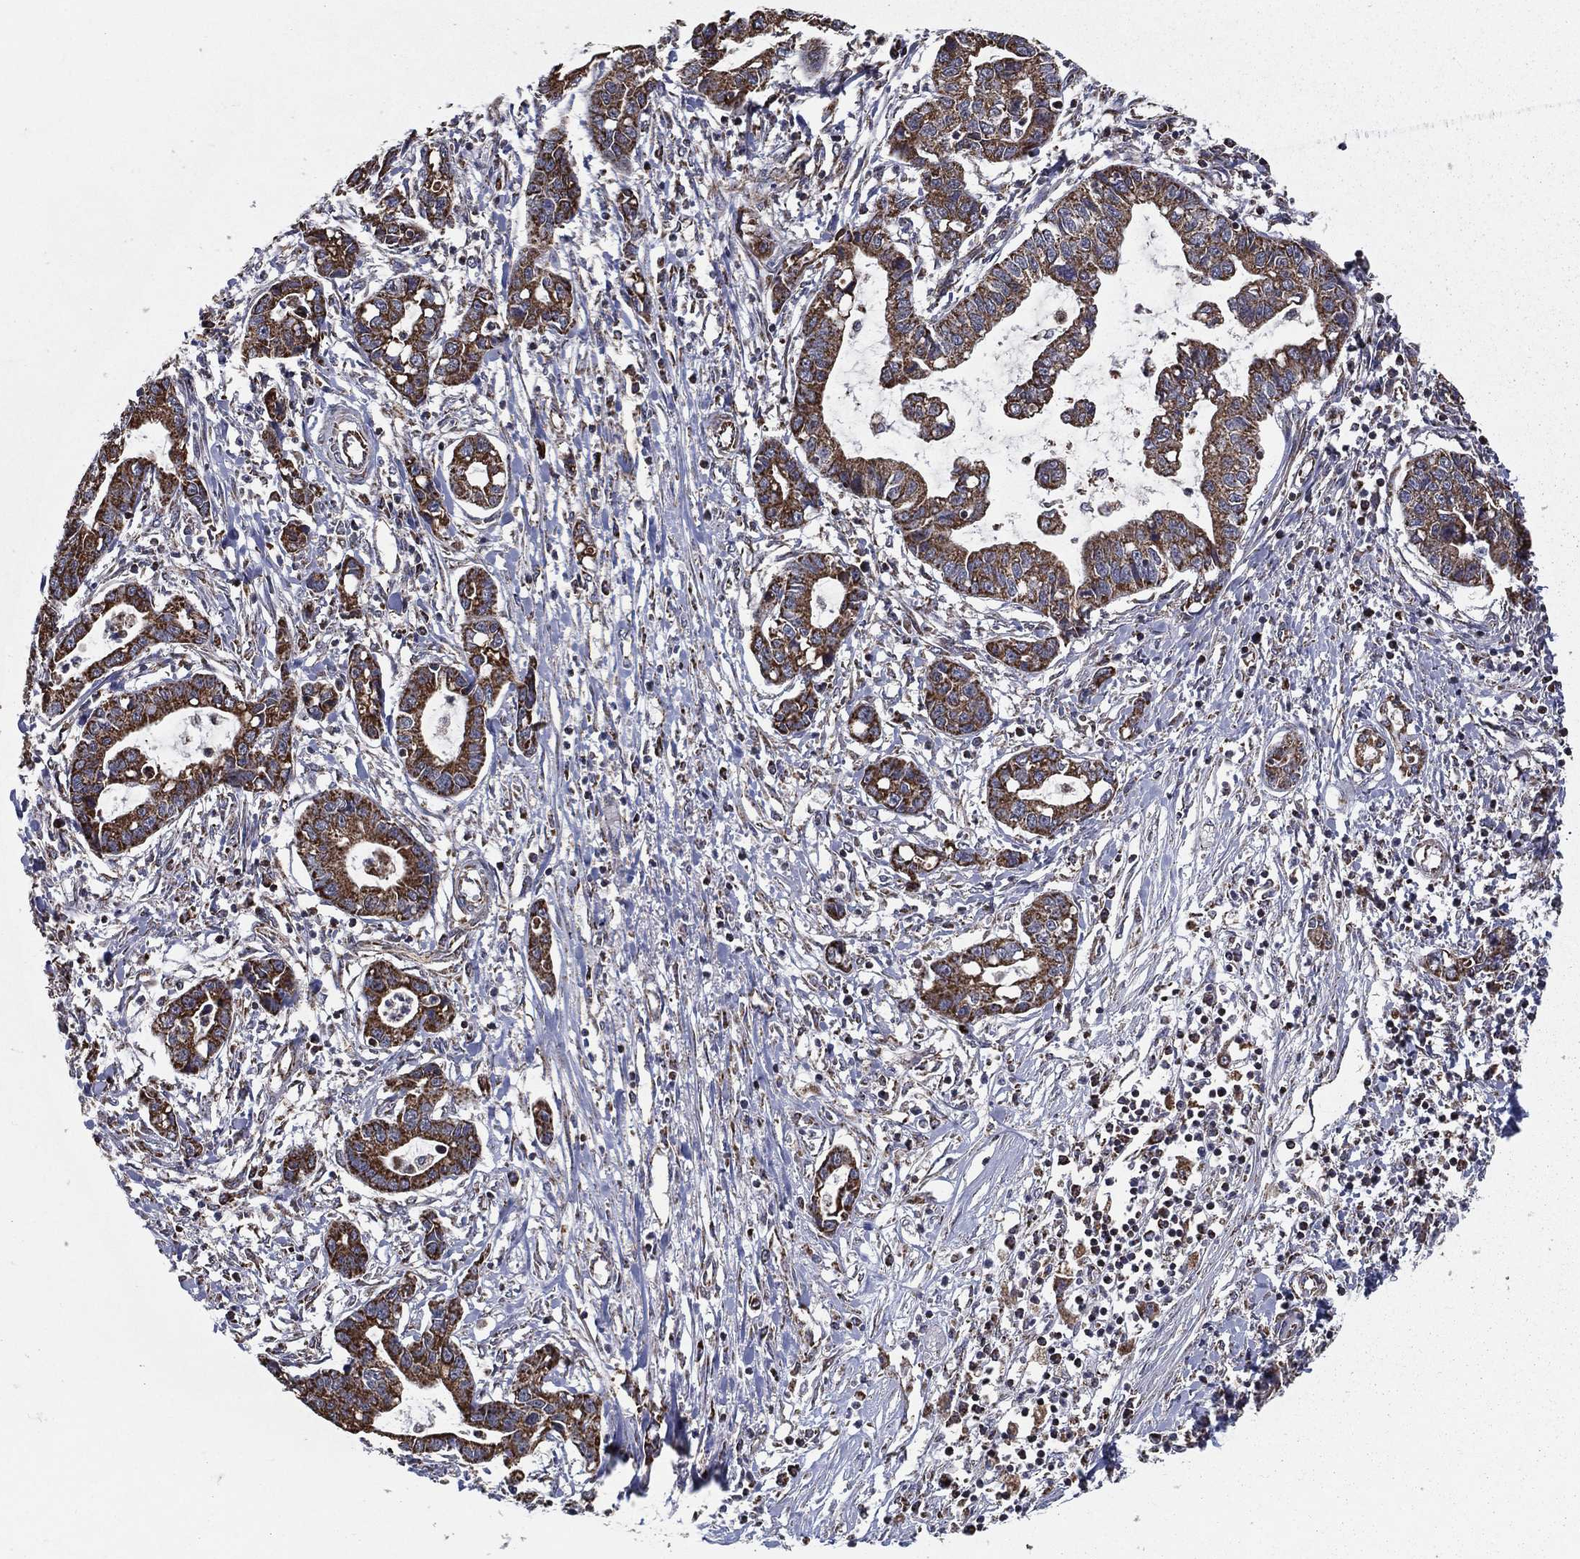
{"staining": {"intensity": "strong", "quantity": ">75%", "location": "cytoplasmic/membranous"}, "tissue": "liver cancer", "cell_type": "Tumor cells", "image_type": "cancer", "snomed": [{"axis": "morphology", "description": "Cholangiocarcinoma"}, {"axis": "topography", "description": "Liver"}], "caption": "Immunohistochemistry image of human cholangiocarcinoma (liver) stained for a protein (brown), which shows high levels of strong cytoplasmic/membranous positivity in about >75% of tumor cells.", "gene": "RIGI", "patient": {"sex": "male", "age": 58}}